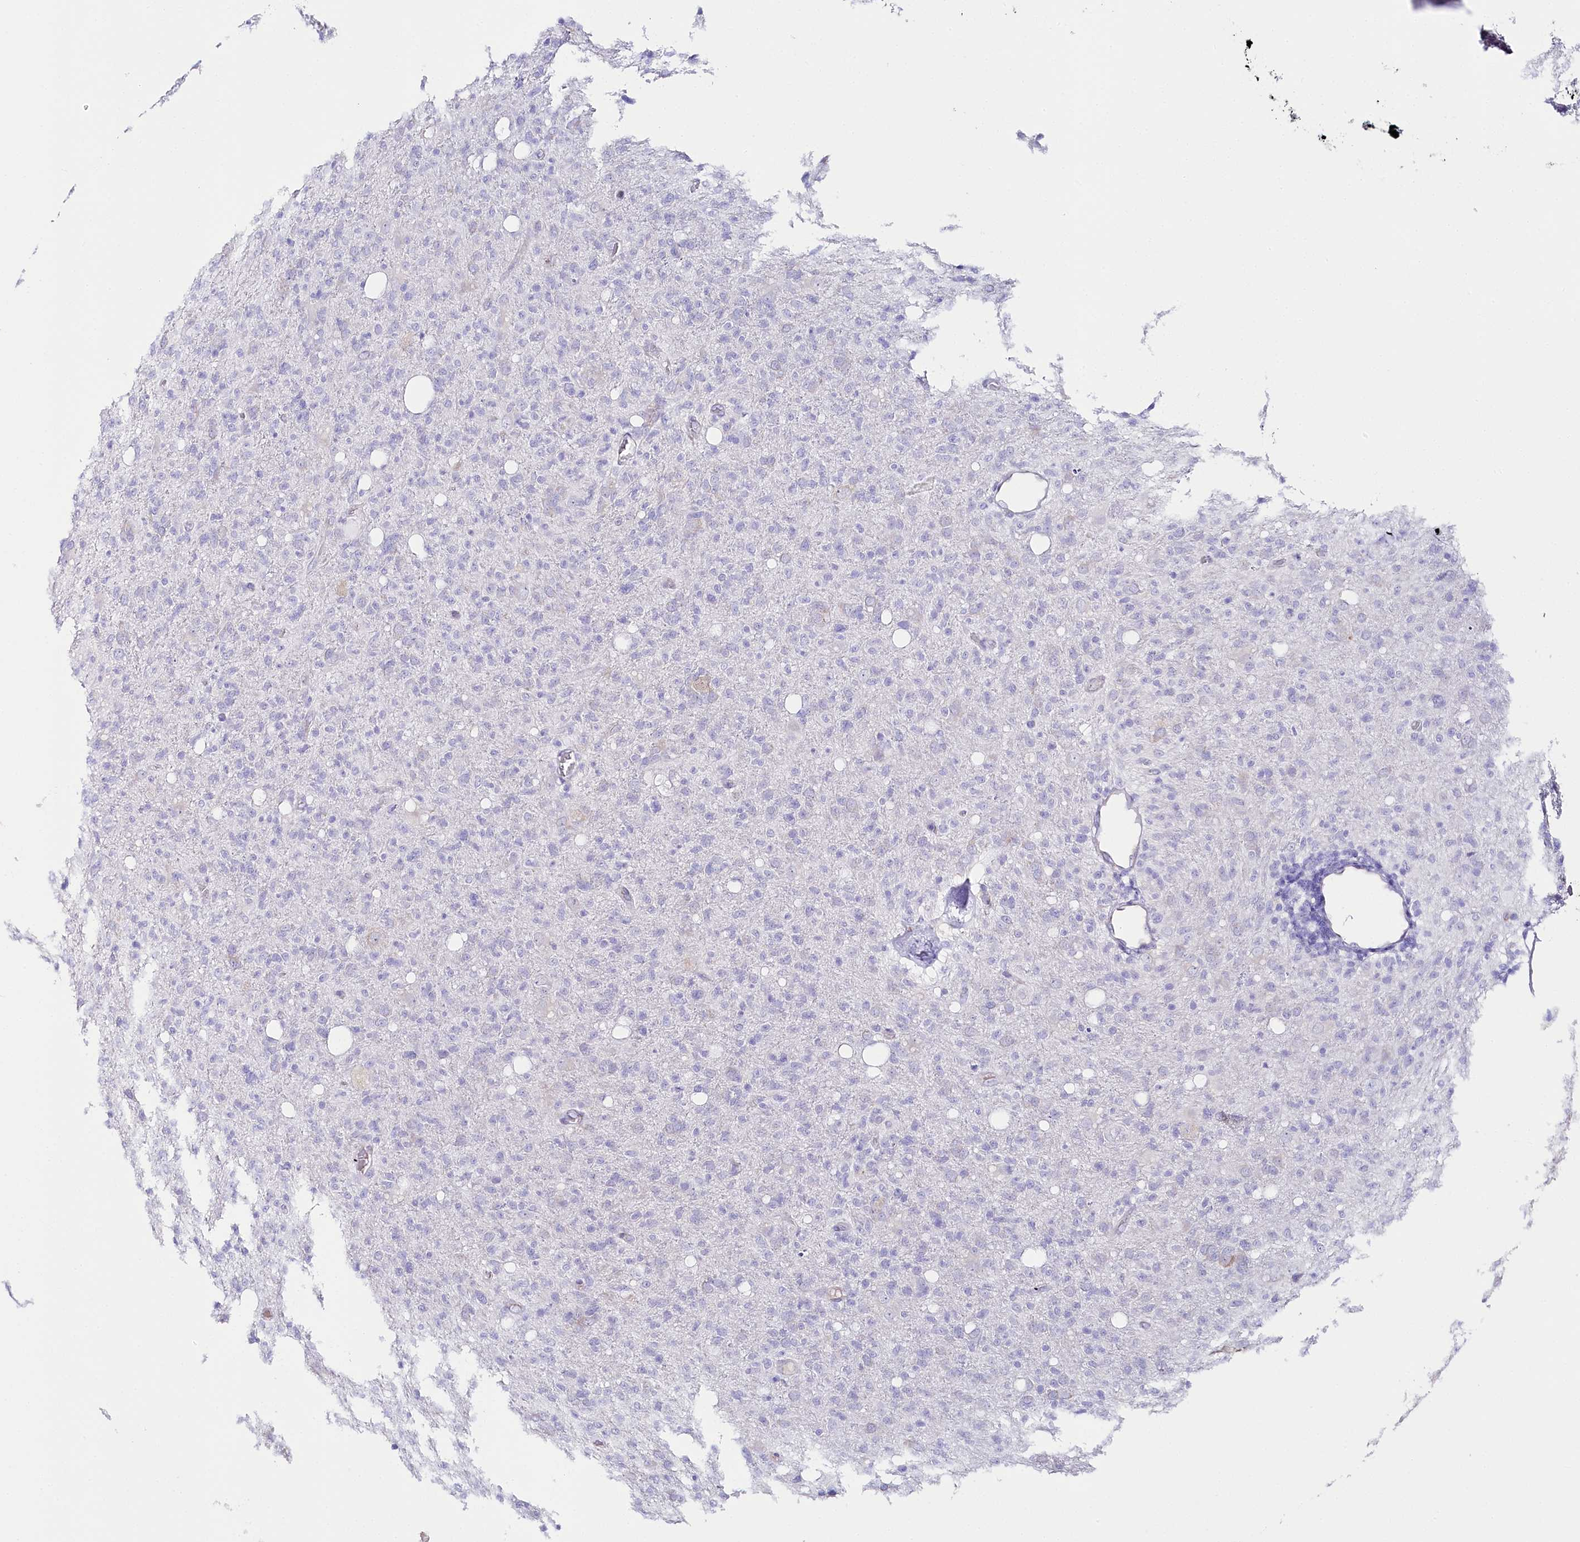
{"staining": {"intensity": "negative", "quantity": "none", "location": "none"}, "tissue": "glioma", "cell_type": "Tumor cells", "image_type": "cancer", "snomed": [{"axis": "morphology", "description": "Glioma, malignant, High grade"}, {"axis": "topography", "description": "Brain"}], "caption": "The histopathology image demonstrates no significant positivity in tumor cells of malignant high-grade glioma.", "gene": "CSN3", "patient": {"sex": "female", "age": 57}}